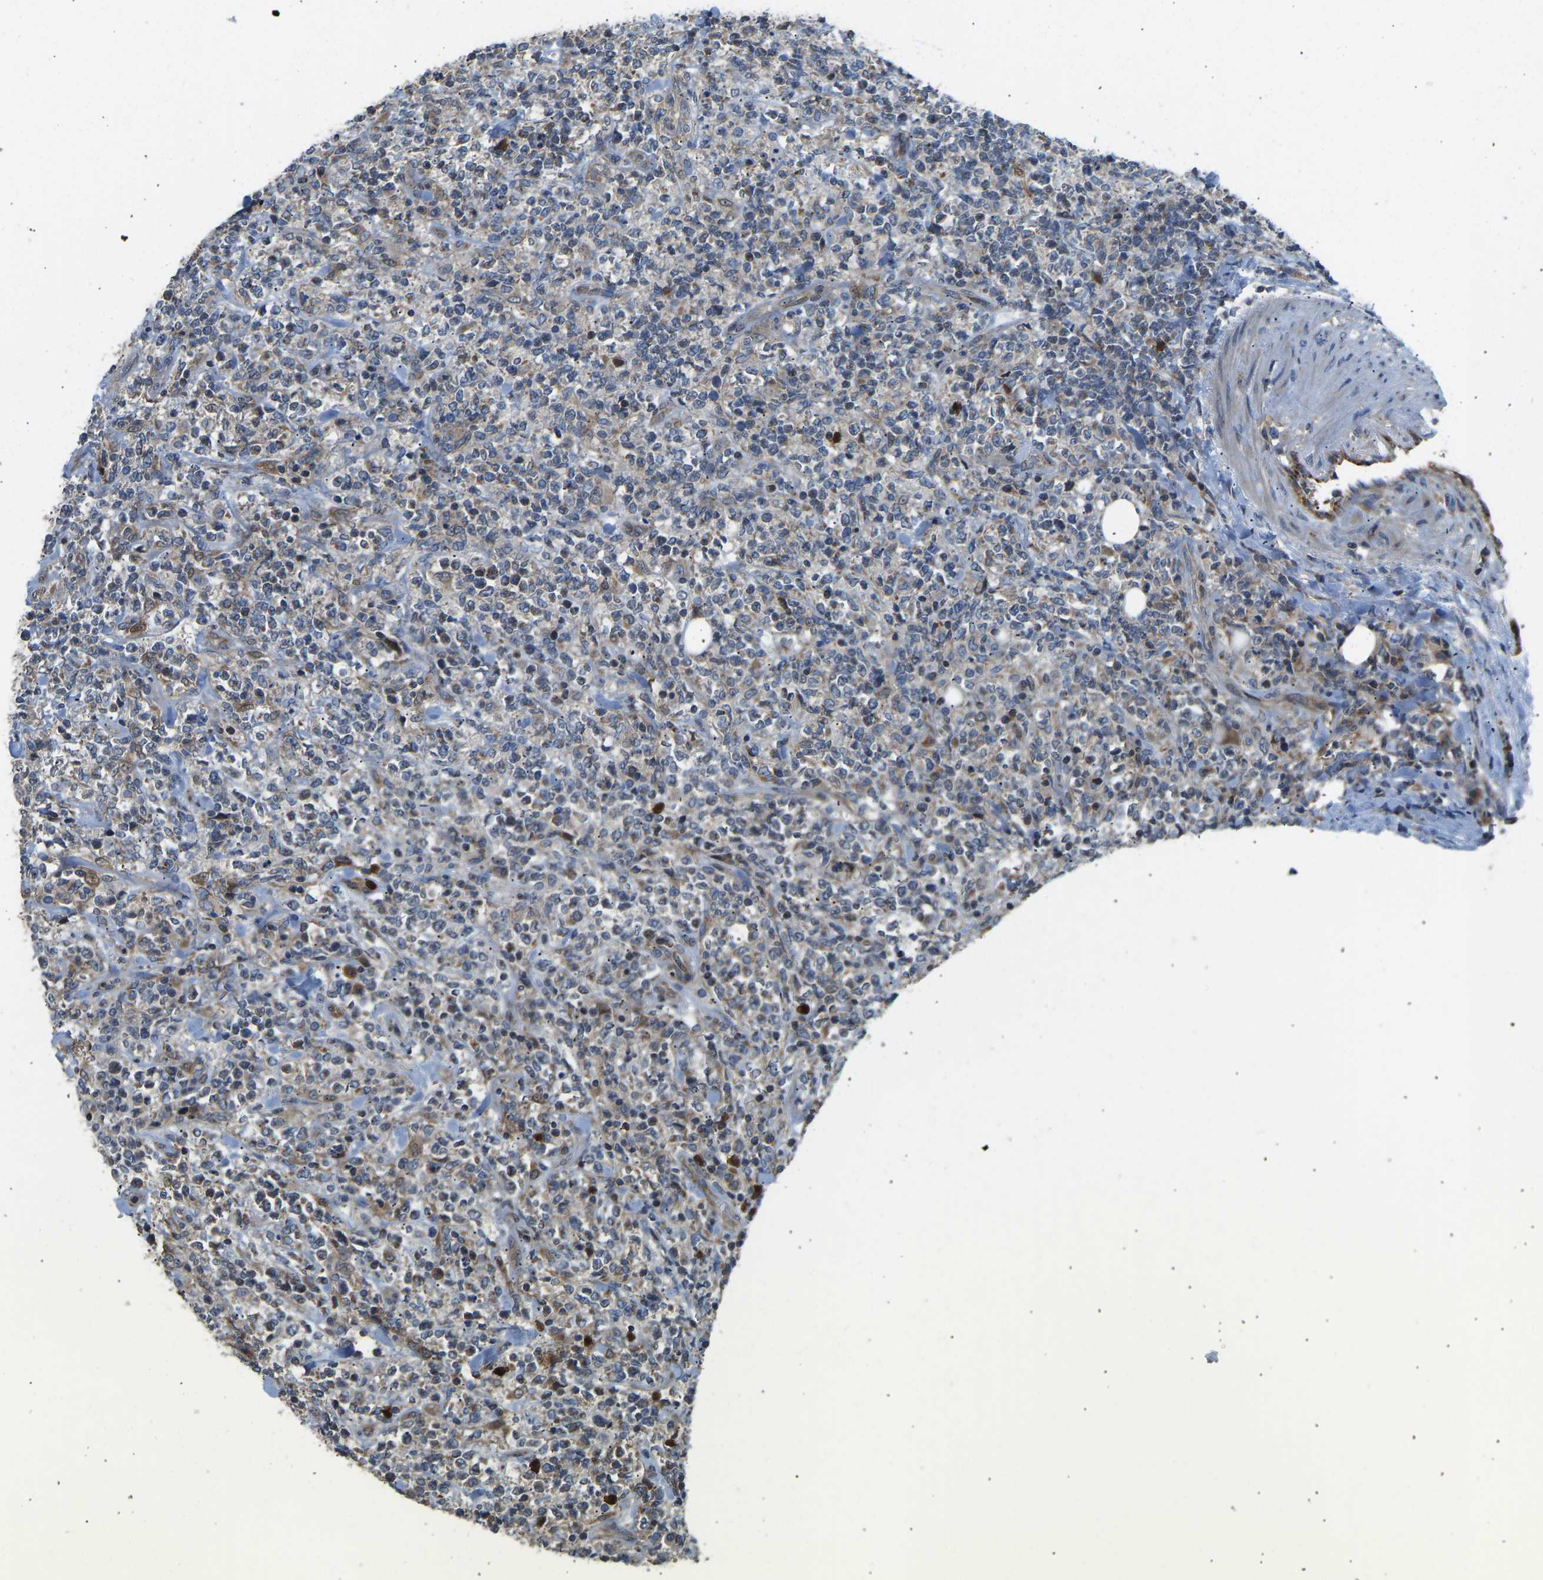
{"staining": {"intensity": "weak", "quantity": "25%-75%", "location": "cytoplasmic/membranous"}, "tissue": "lymphoma", "cell_type": "Tumor cells", "image_type": "cancer", "snomed": [{"axis": "morphology", "description": "Malignant lymphoma, non-Hodgkin's type, High grade"}, {"axis": "topography", "description": "Soft tissue"}], "caption": "Protein expression analysis of human lymphoma reveals weak cytoplasmic/membranous expression in about 25%-75% of tumor cells.", "gene": "RBP1", "patient": {"sex": "male", "age": 18}}